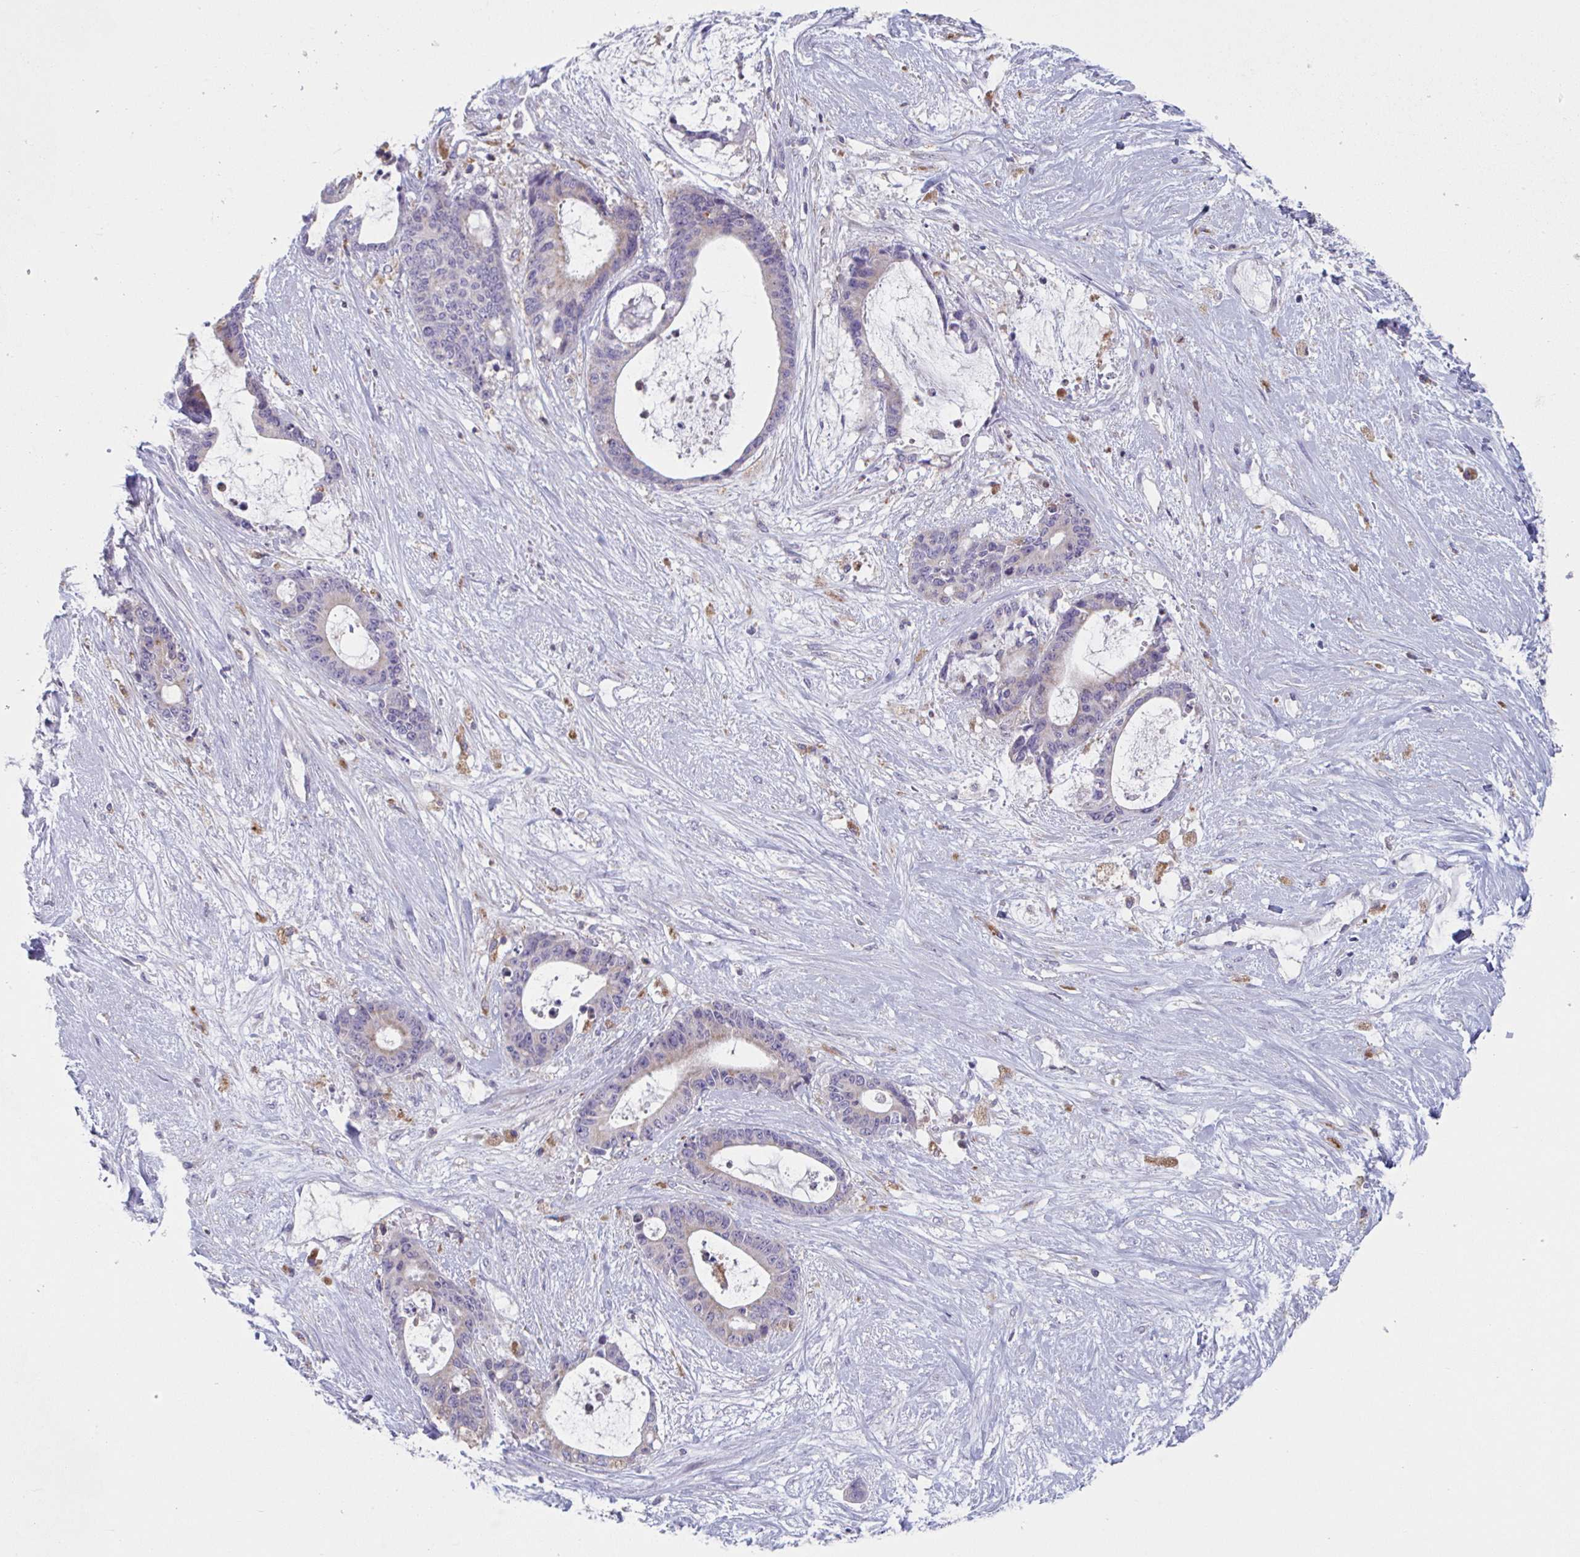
{"staining": {"intensity": "weak", "quantity": "<25%", "location": "cytoplasmic/membranous"}, "tissue": "liver cancer", "cell_type": "Tumor cells", "image_type": "cancer", "snomed": [{"axis": "morphology", "description": "Normal tissue, NOS"}, {"axis": "morphology", "description": "Cholangiocarcinoma"}, {"axis": "topography", "description": "Liver"}, {"axis": "topography", "description": "Peripheral nerve tissue"}], "caption": "Tumor cells show no significant protein positivity in liver cancer (cholangiocarcinoma).", "gene": "NIPSNAP1", "patient": {"sex": "female", "age": 73}}